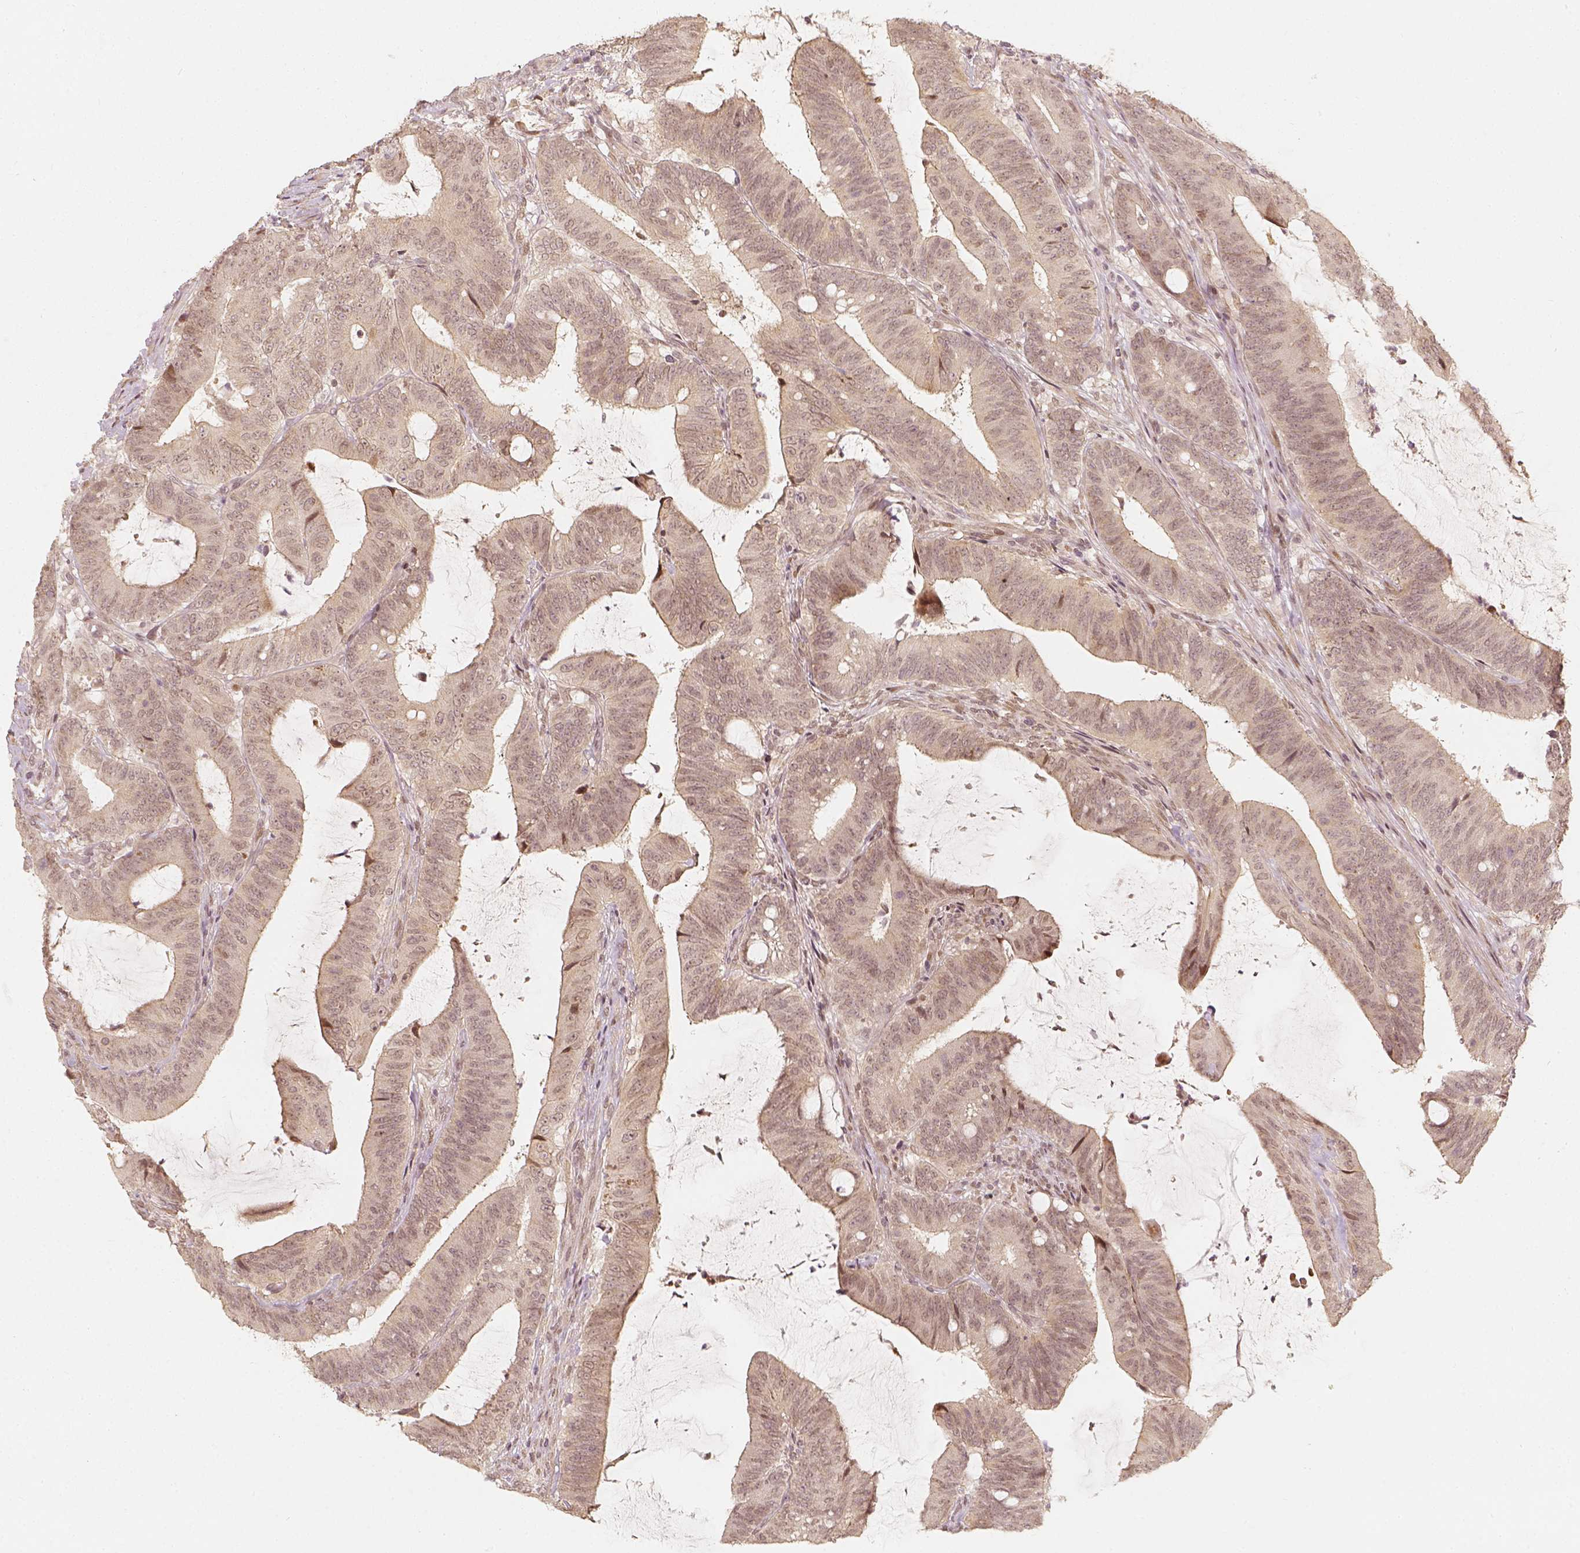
{"staining": {"intensity": "negative", "quantity": "none", "location": "none"}, "tissue": "colorectal cancer", "cell_type": "Tumor cells", "image_type": "cancer", "snomed": [{"axis": "morphology", "description": "Adenocarcinoma, NOS"}, {"axis": "topography", "description": "Colon"}], "caption": "Immunohistochemistry (IHC) histopathology image of adenocarcinoma (colorectal) stained for a protein (brown), which exhibits no expression in tumor cells.", "gene": "ZMAT3", "patient": {"sex": "female", "age": 43}}